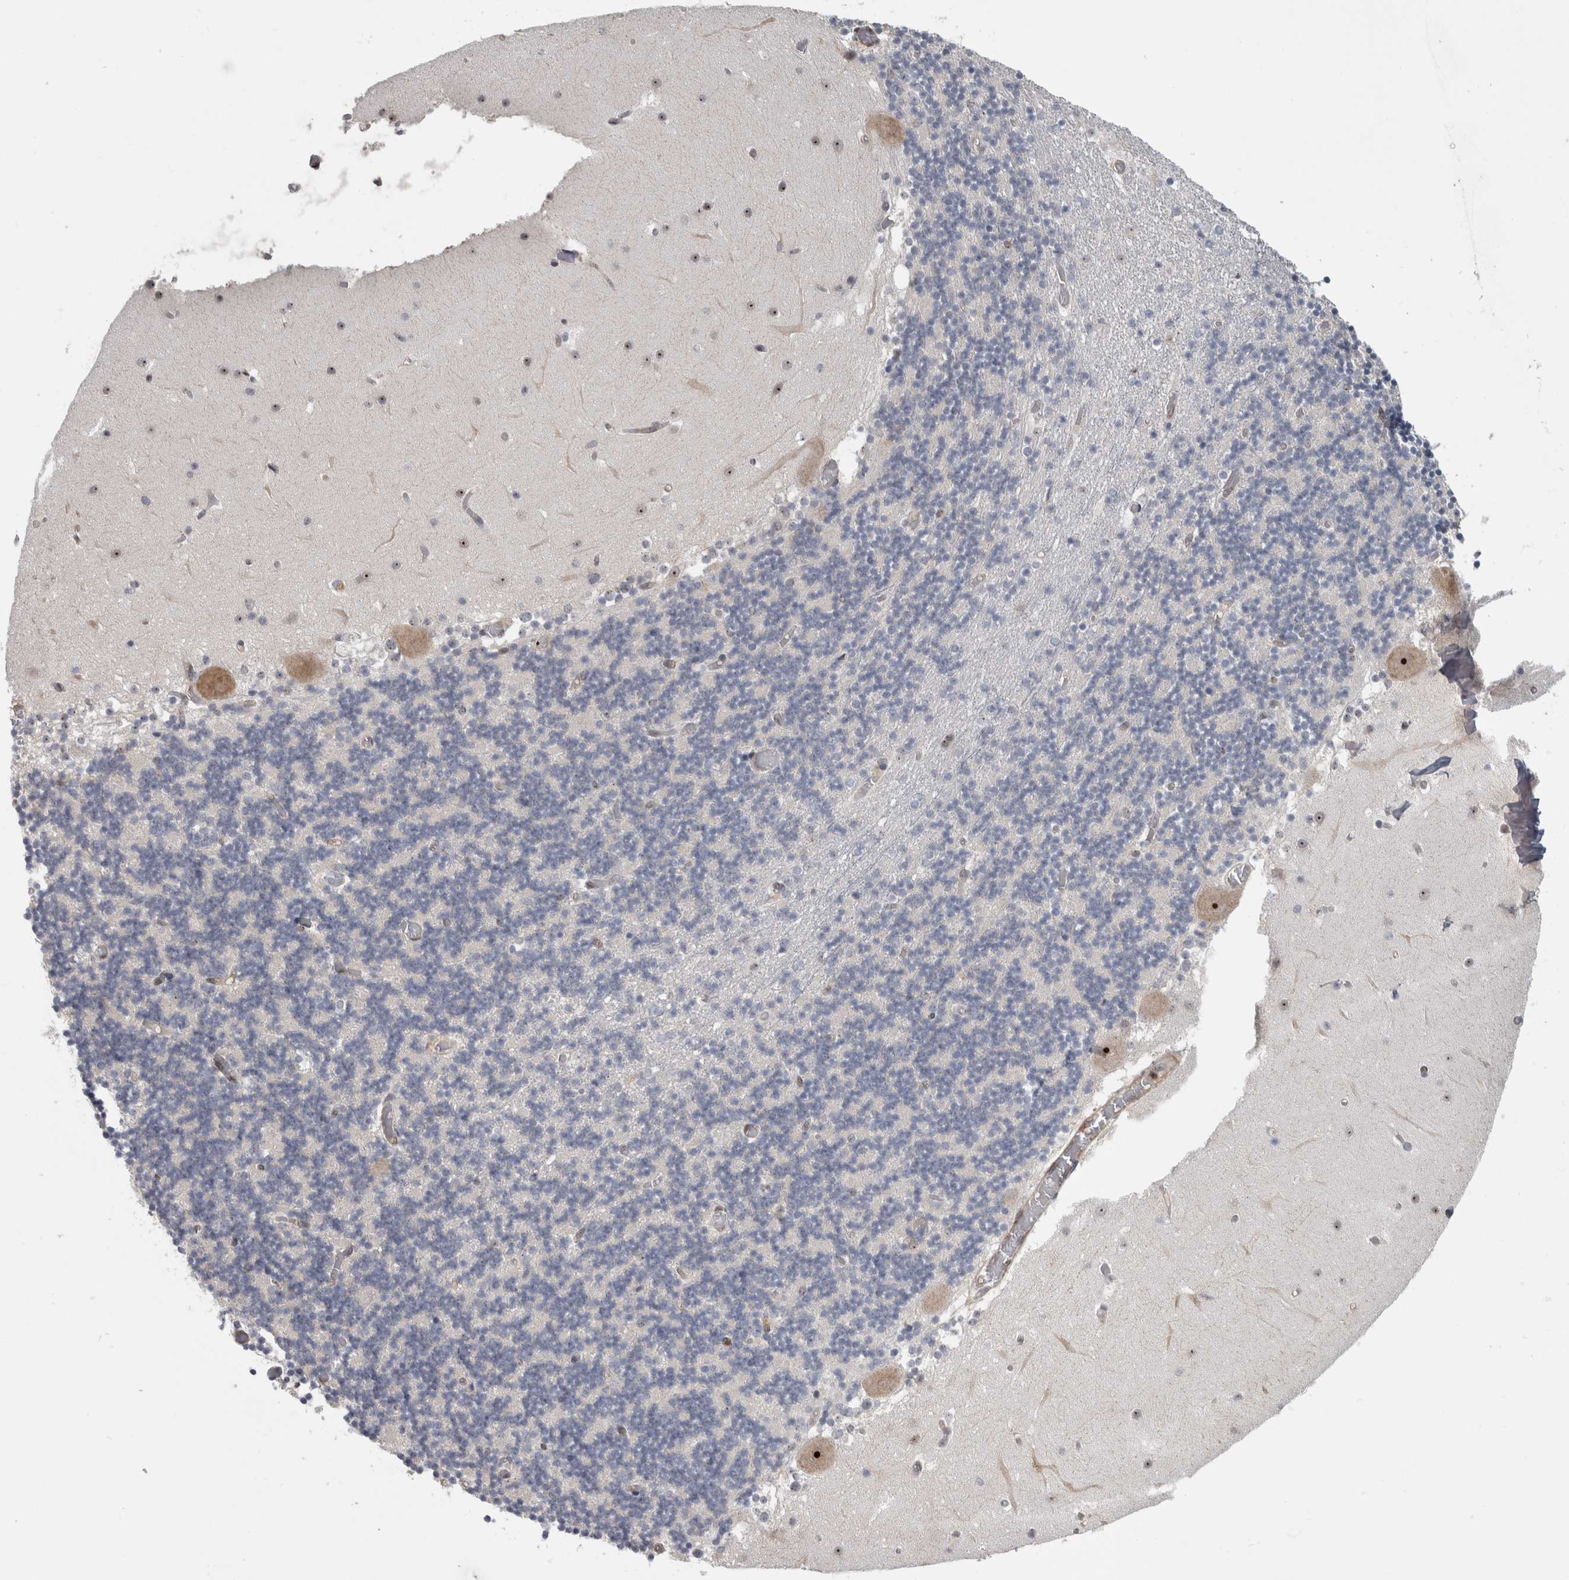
{"staining": {"intensity": "negative", "quantity": "none", "location": "none"}, "tissue": "cerebellum", "cell_type": "Cells in granular layer", "image_type": "normal", "snomed": [{"axis": "morphology", "description": "Normal tissue, NOS"}, {"axis": "topography", "description": "Cerebellum"}], "caption": "The immunohistochemistry (IHC) image has no significant positivity in cells in granular layer of cerebellum.", "gene": "TDRD7", "patient": {"sex": "female", "age": 28}}